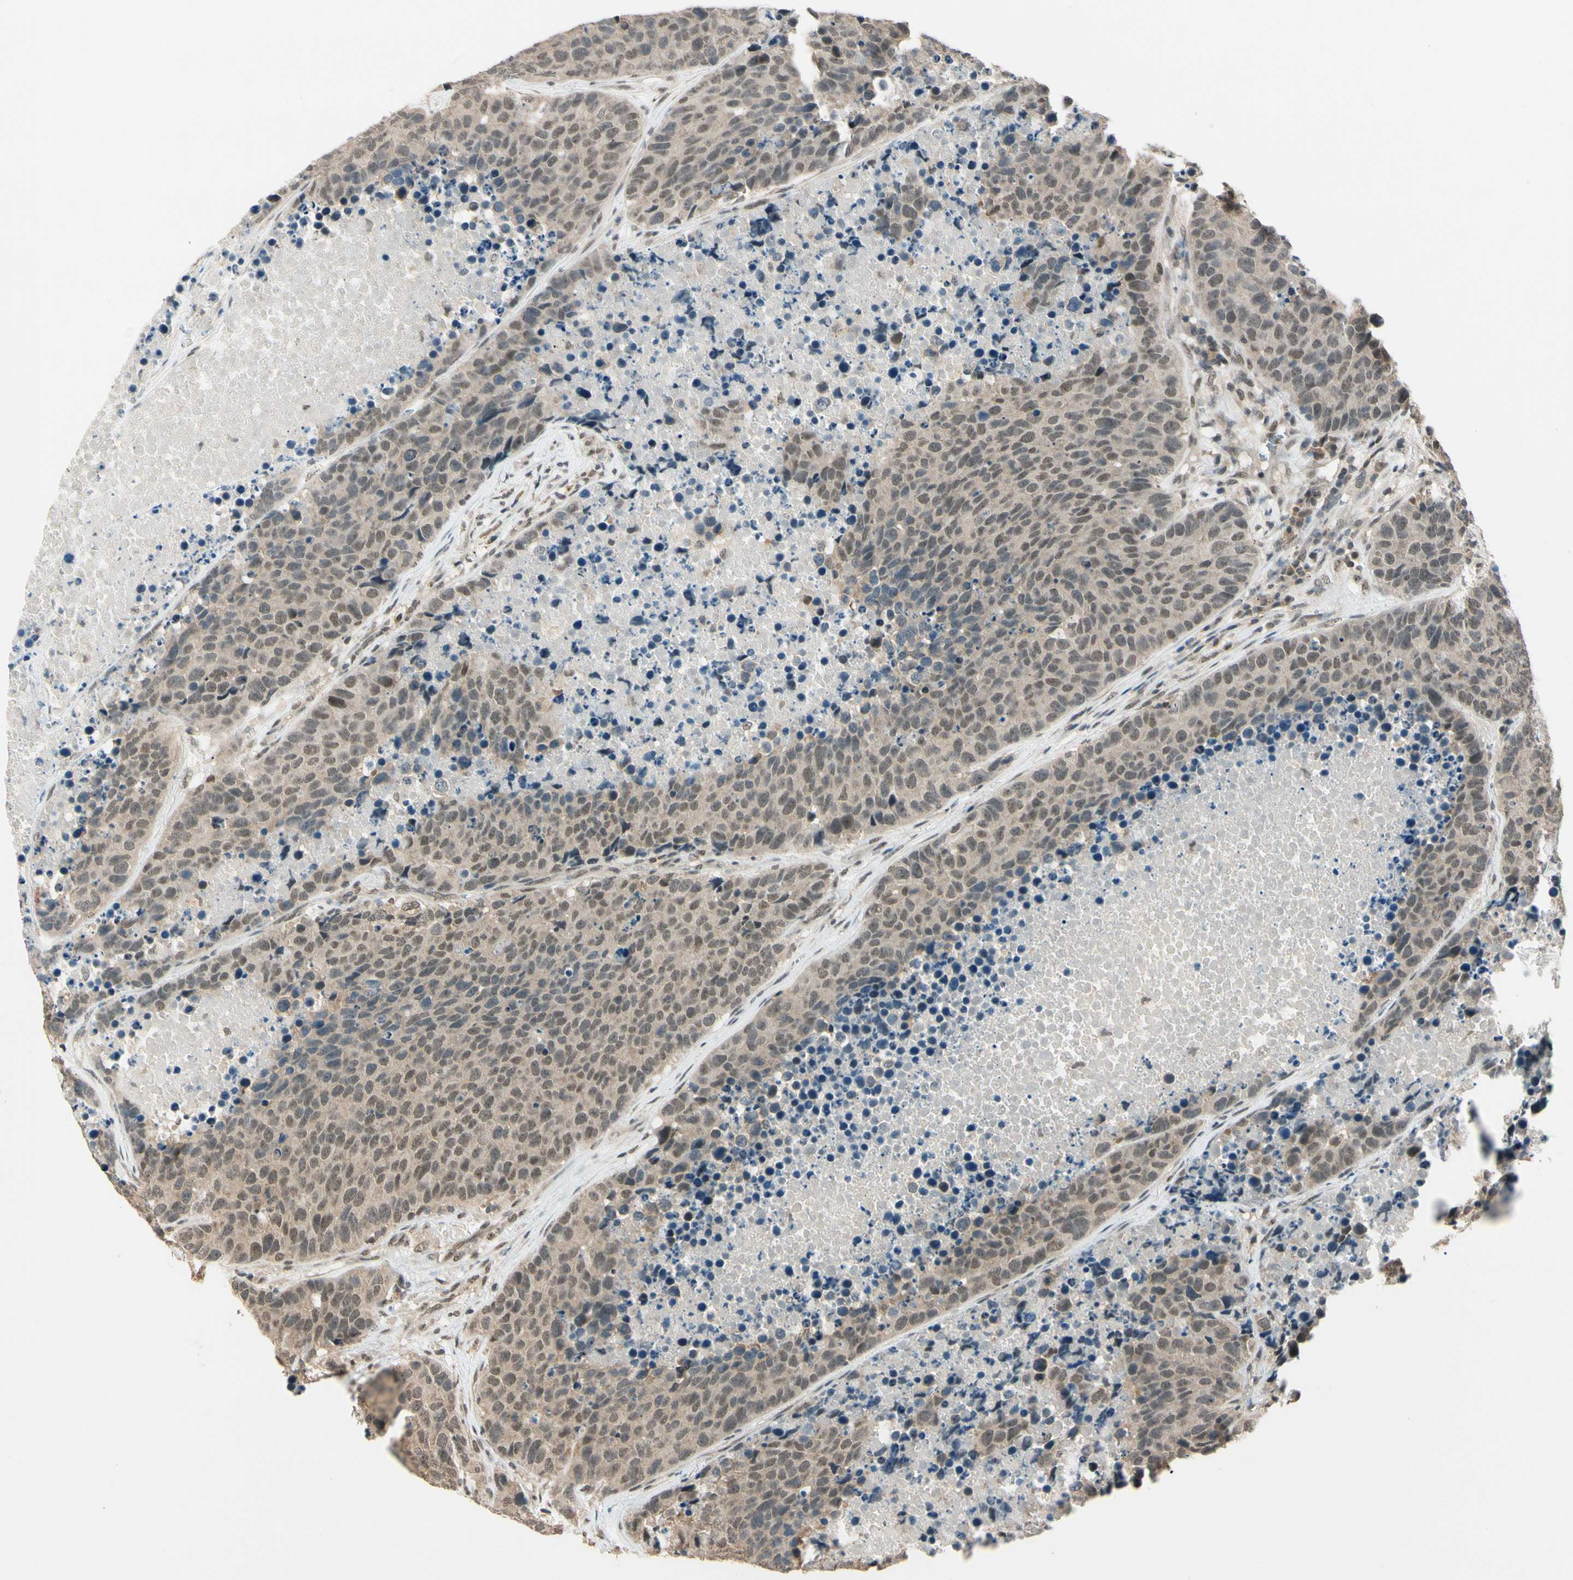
{"staining": {"intensity": "weak", "quantity": ">75%", "location": "cytoplasmic/membranous,nuclear"}, "tissue": "carcinoid", "cell_type": "Tumor cells", "image_type": "cancer", "snomed": [{"axis": "morphology", "description": "Carcinoid, malignant, NOS"}, {"axis": "topography", "description": "Lung"}], "caption": "Tumor cells show weak cytoplasmic/membranous and nuclear staining in about >75% of cells in carcinoid (malignant). The protein of interest is shown in brown color, while the nuclei are stained blue.", "gene": "ZSCAN12", "patient": {"sex": "male", "age": 60}}